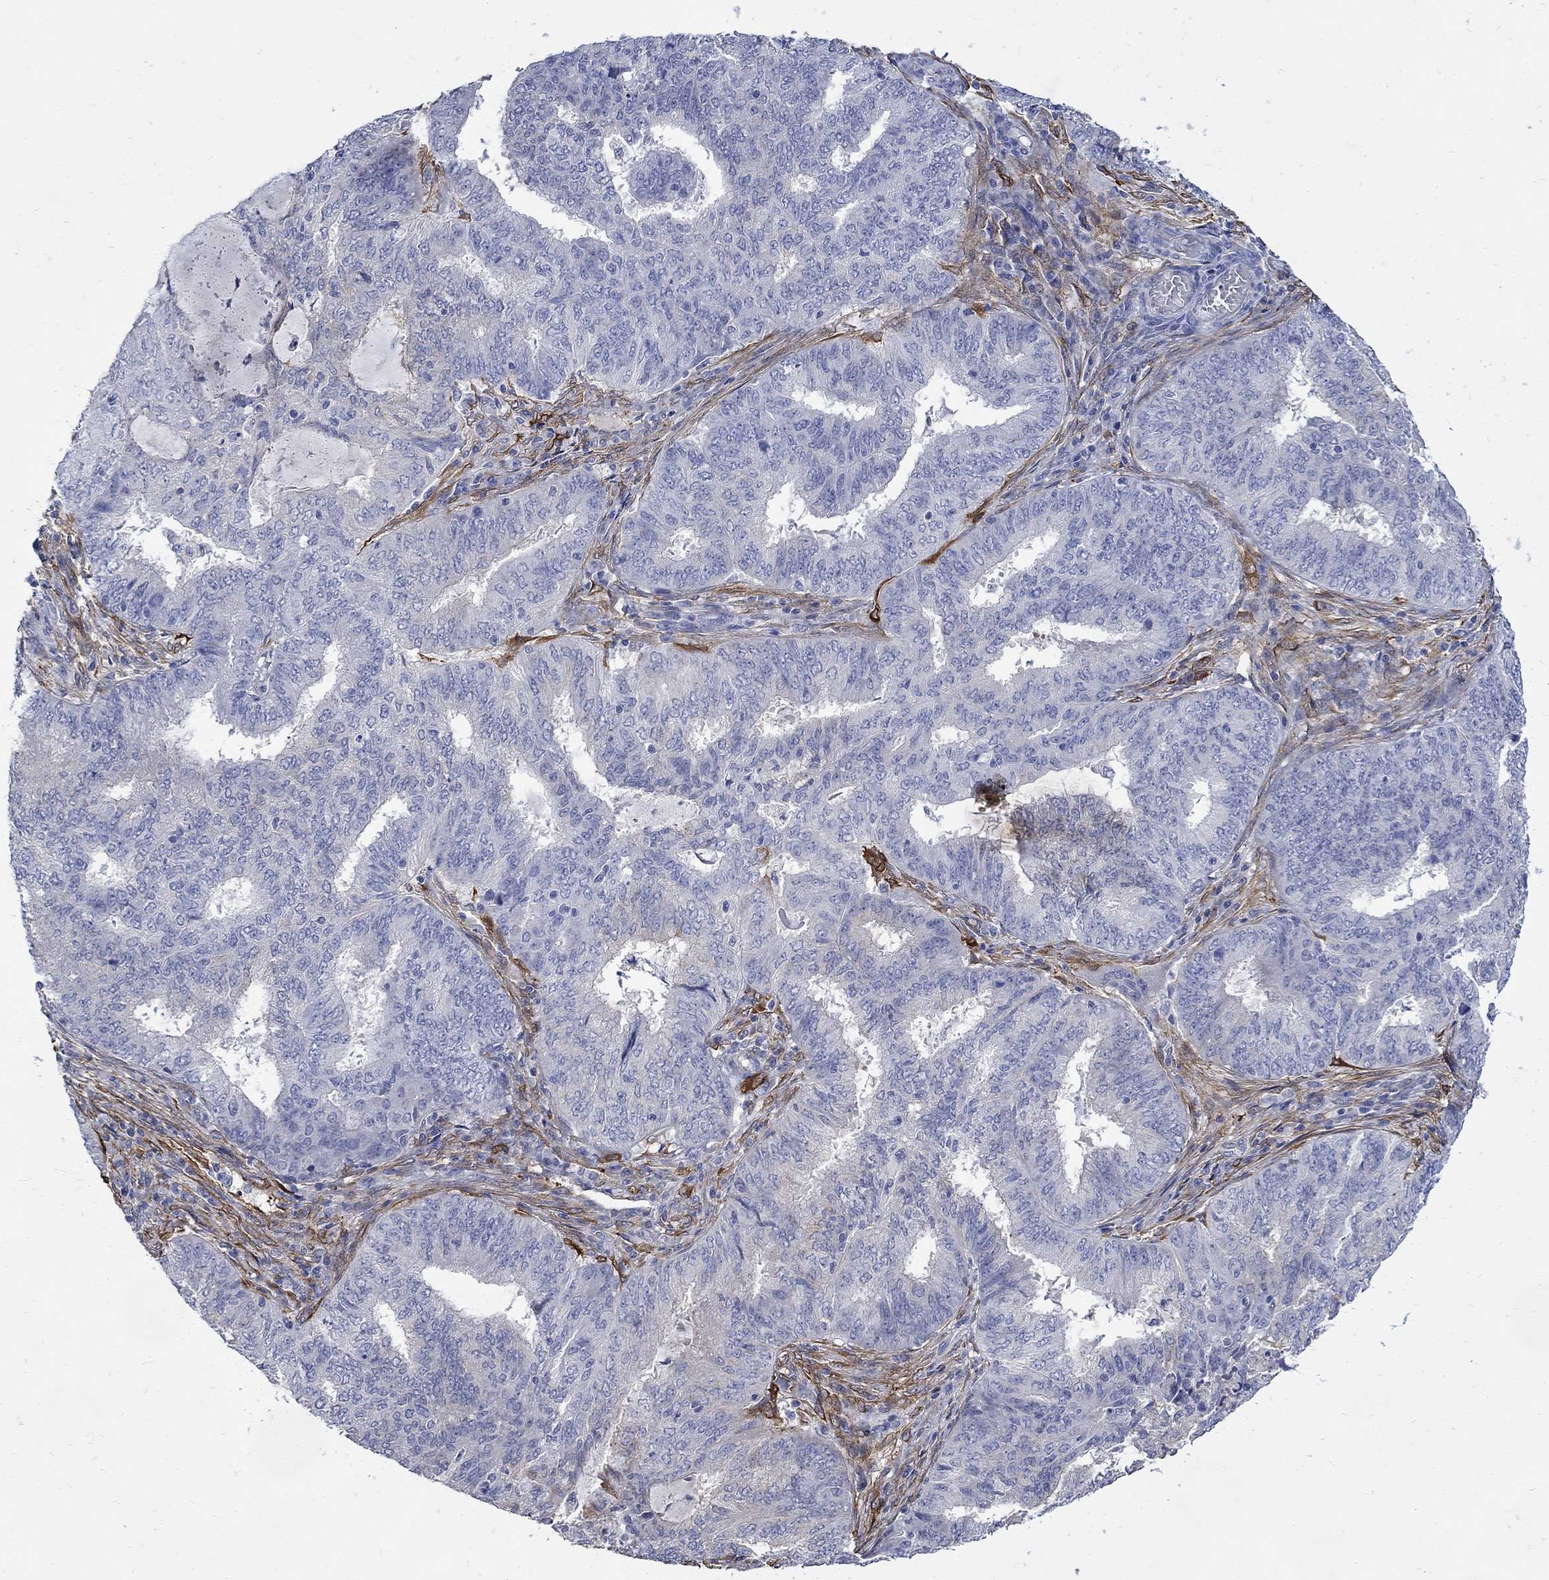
{"staining": {"intensity": "negative", "quantity": "none", "location": "none"}, "tissue": "endometrial cancer", "cell_type": "Tumor cells", "image_type": "cancer", "snomed": [{"axis": "morphology", "description": "Adenocarcinoma, NOS"}, {"axis": "topography", "description": "Endometrium"}], "caption": "This is a photomicrograph of immunohistochemistry (IHC) staining of adenocarcinoma (endometrial), which shows no positivity in tumor cells.", "gene": "TGM2", "patient": {"sex": "female", "age": 62}}